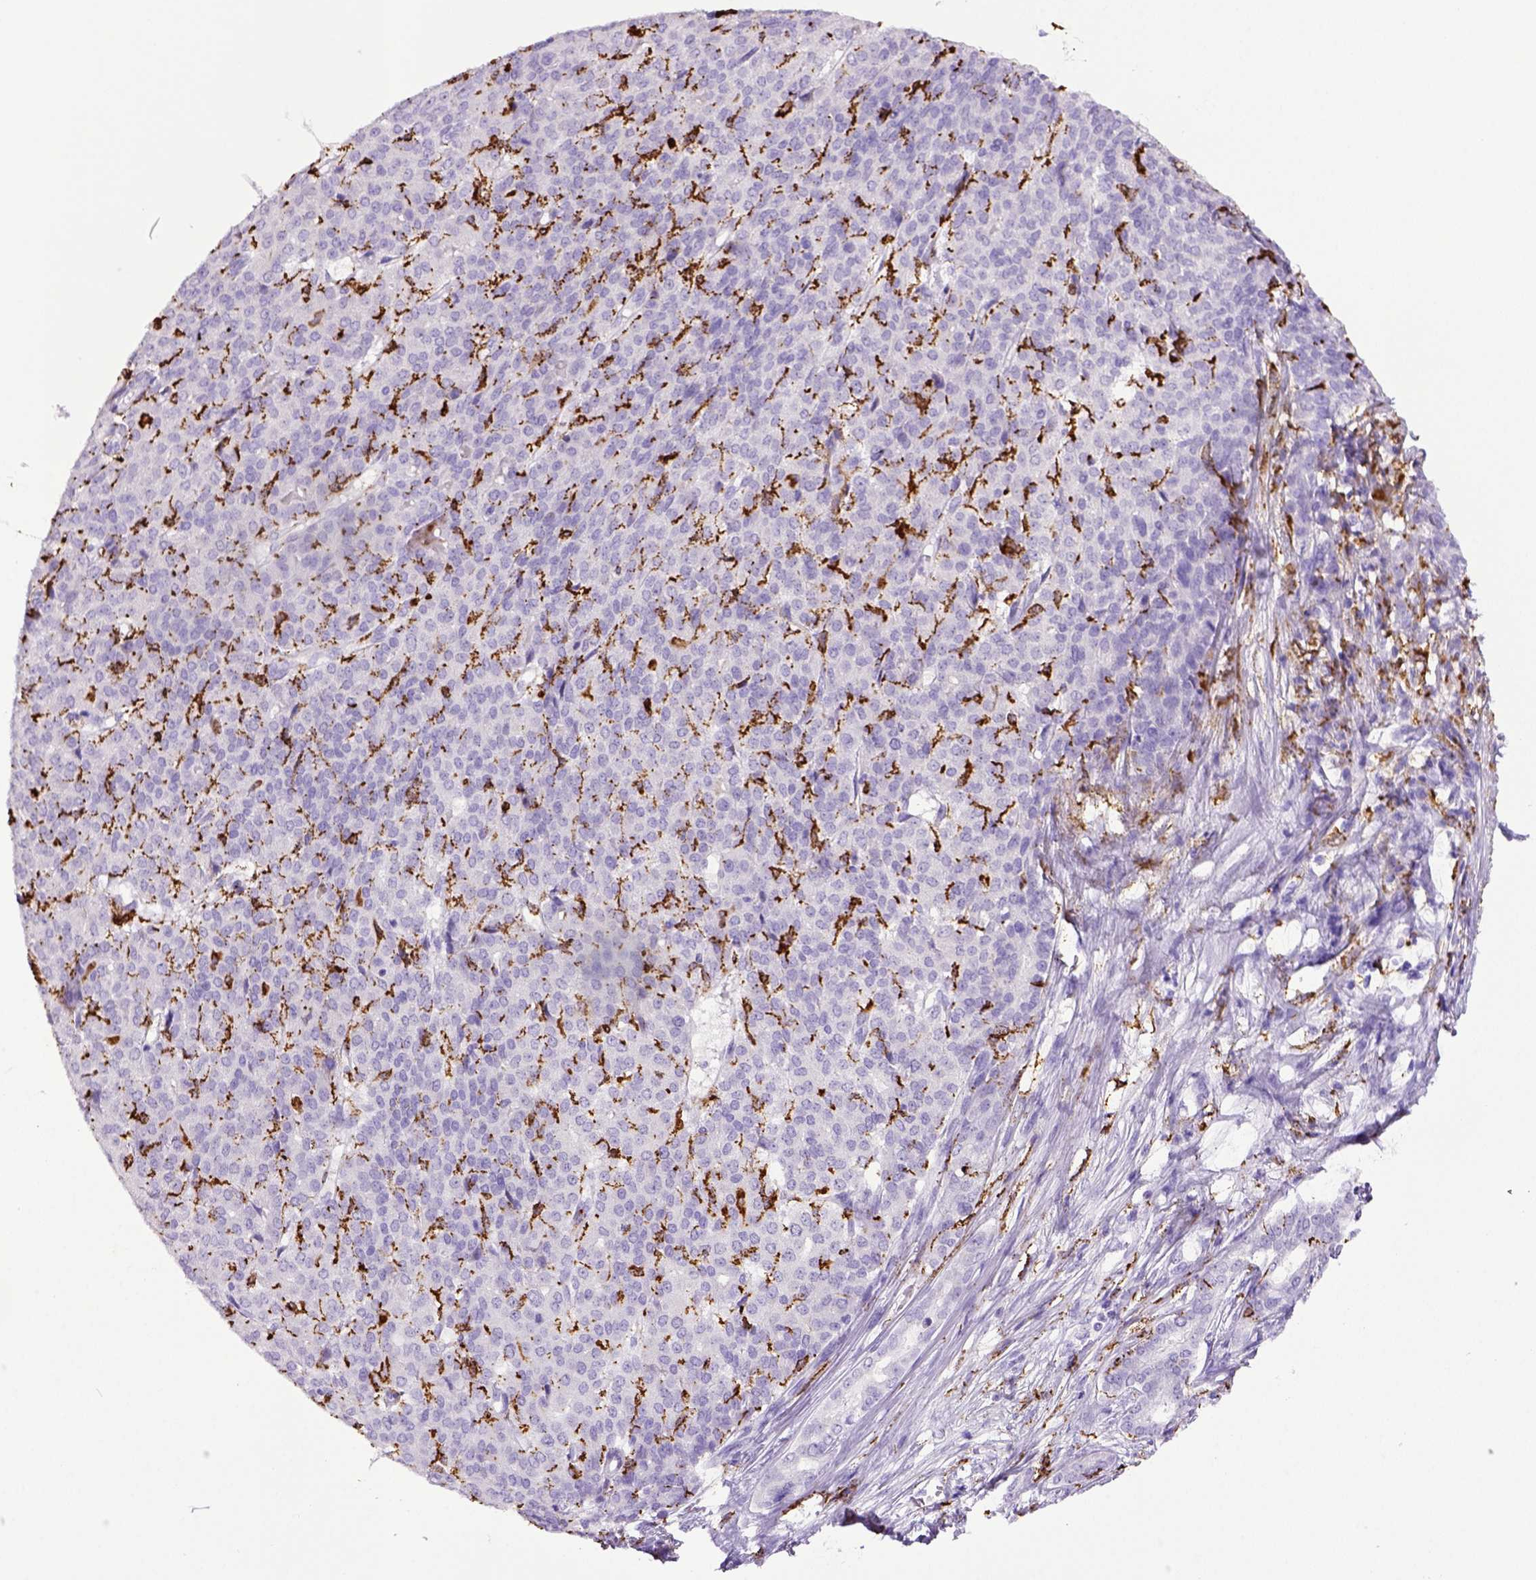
{"staining": {"intensity": "negative", "quantity": "none", "location": "none"}, "tissue": "liver cancer", "cell_type": "Tumor cells", "image_type": "cancer", "snomed": [{"axis": "morphology", "description": "Cholangiocarcinoma"}, {"axis": "topography", "description": "Liver"}], "caption": "An immunohistochemistry histopathology image of liver cancer is shown. There is no staining in tumor cells of liver cancer.", "gene": "CD68", "patient": {"sex": "female", "age": 47}}